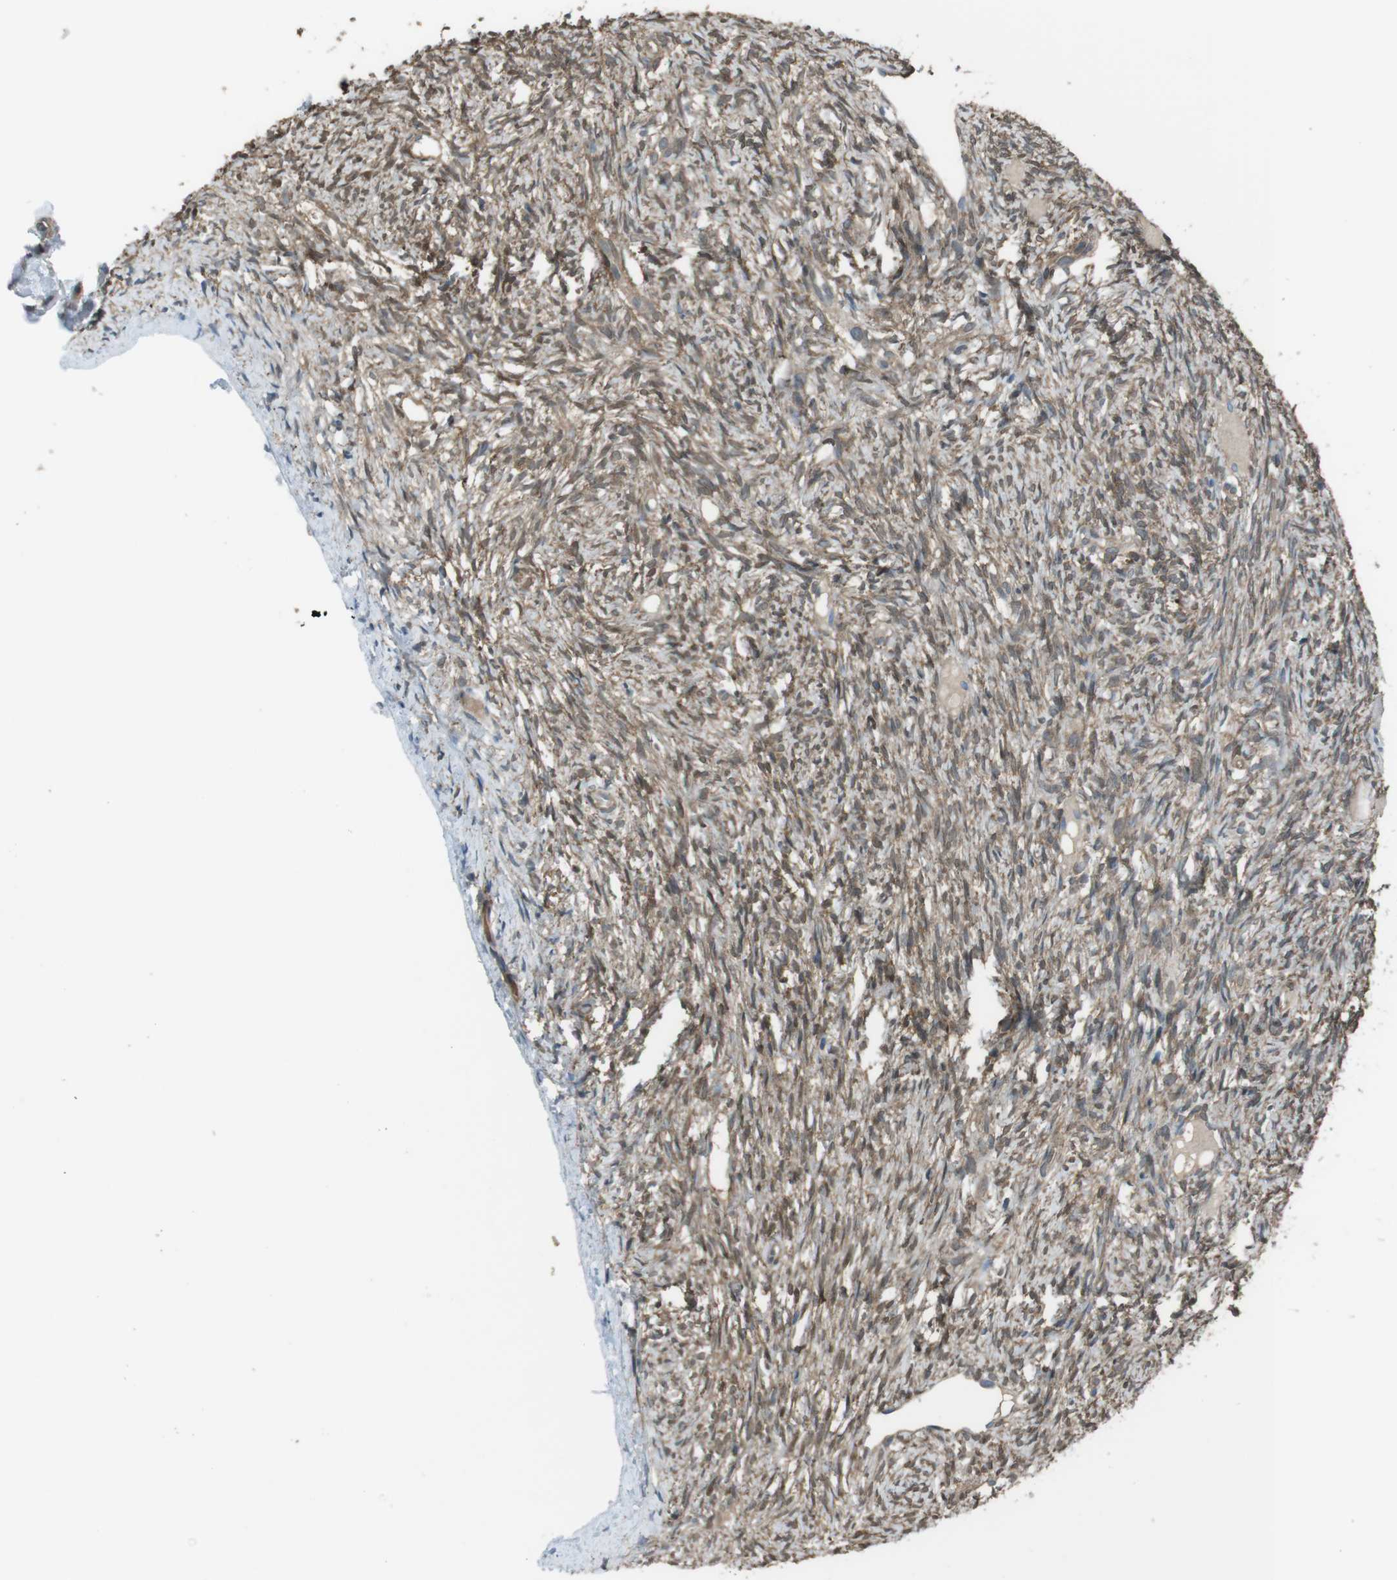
{"staining": {"intensity": "moderate", "quantity": ">75%", "location": "cytoplasmic/membranous"}, "tissue": "ovary", "cell_type": "Ovarian stroma cells", "image_type": "normal", "snomed": [{"axis": "morphology", "description": "Normal tissue, NOS"}, {"axis": "topography", "description": "Ovary"}], "caption": "Unremarkable ovary was stained to show a protein in brown. There is medium levels of moderate cytoplasmic/membranous staining in about >75% of ovarian stroma cells. (IHC, brightfield microscopy, high magnification).", "gene": "TWSG1", "patient": {"sex": "female", "age": 33}}